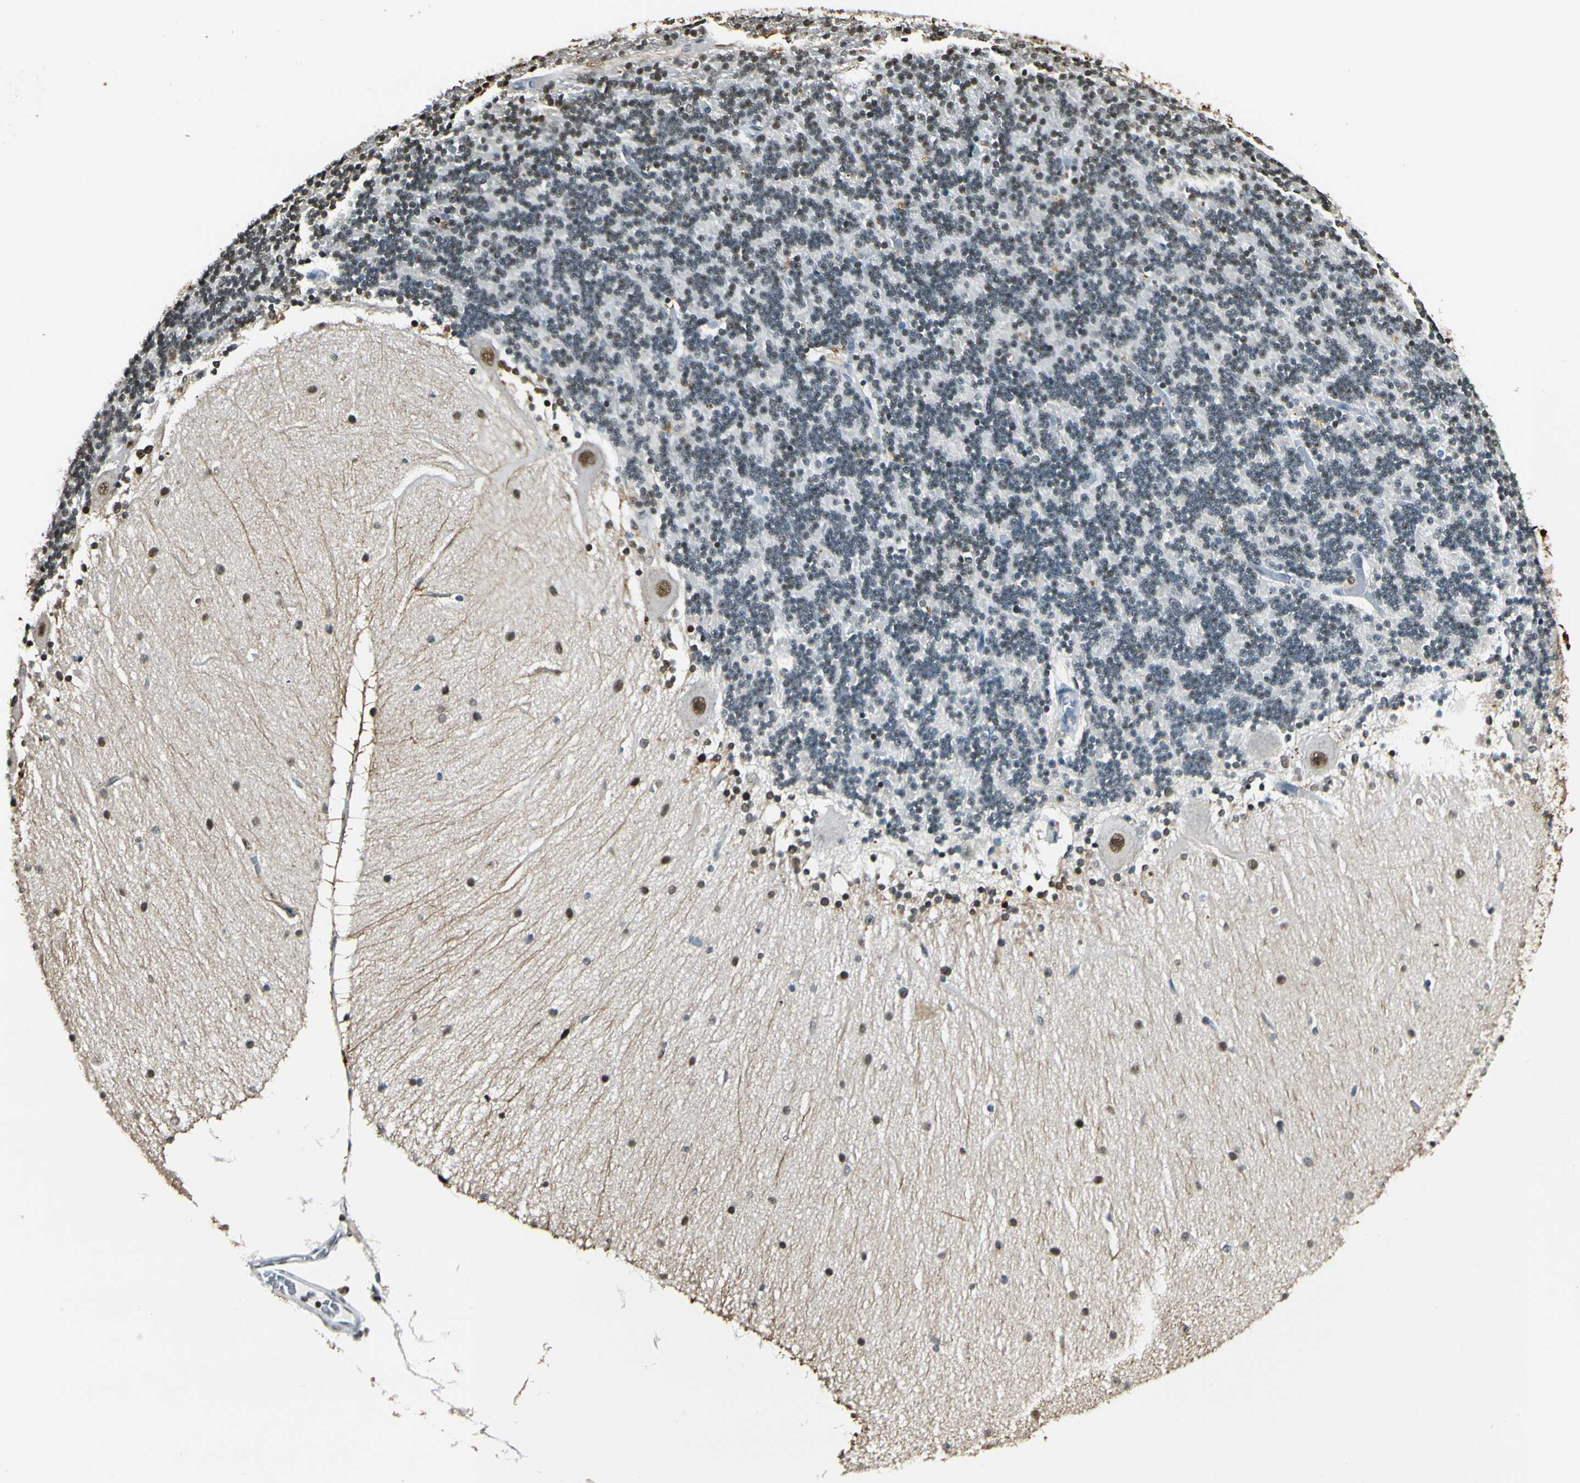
{"staining": {"intensity": "moderate", "quantity": "25%-75%", "location": "nuclear"}, "tissue": "cerebellum", "cell_type": "Cells in granular layer", "image_type": "normal", "snomed": [{"axis": "morphology", "description": "Normal tissue, NOS"}, {"axis": "topography", "description": "Cerebellum"}], "caption": "Protein expression analysis of benign human cerebellum reveals moderate nuclear positivity in approximately 25%-75% of cells in granular layer. The staining is performed using DAB (3,3'-diaminobenzidine) brown chromogen to label protein expression. The nuclei are counter-stained blue using hematoxylin.", "gene": "FANCG", "patient": {"sex": "female", "age": 54}}